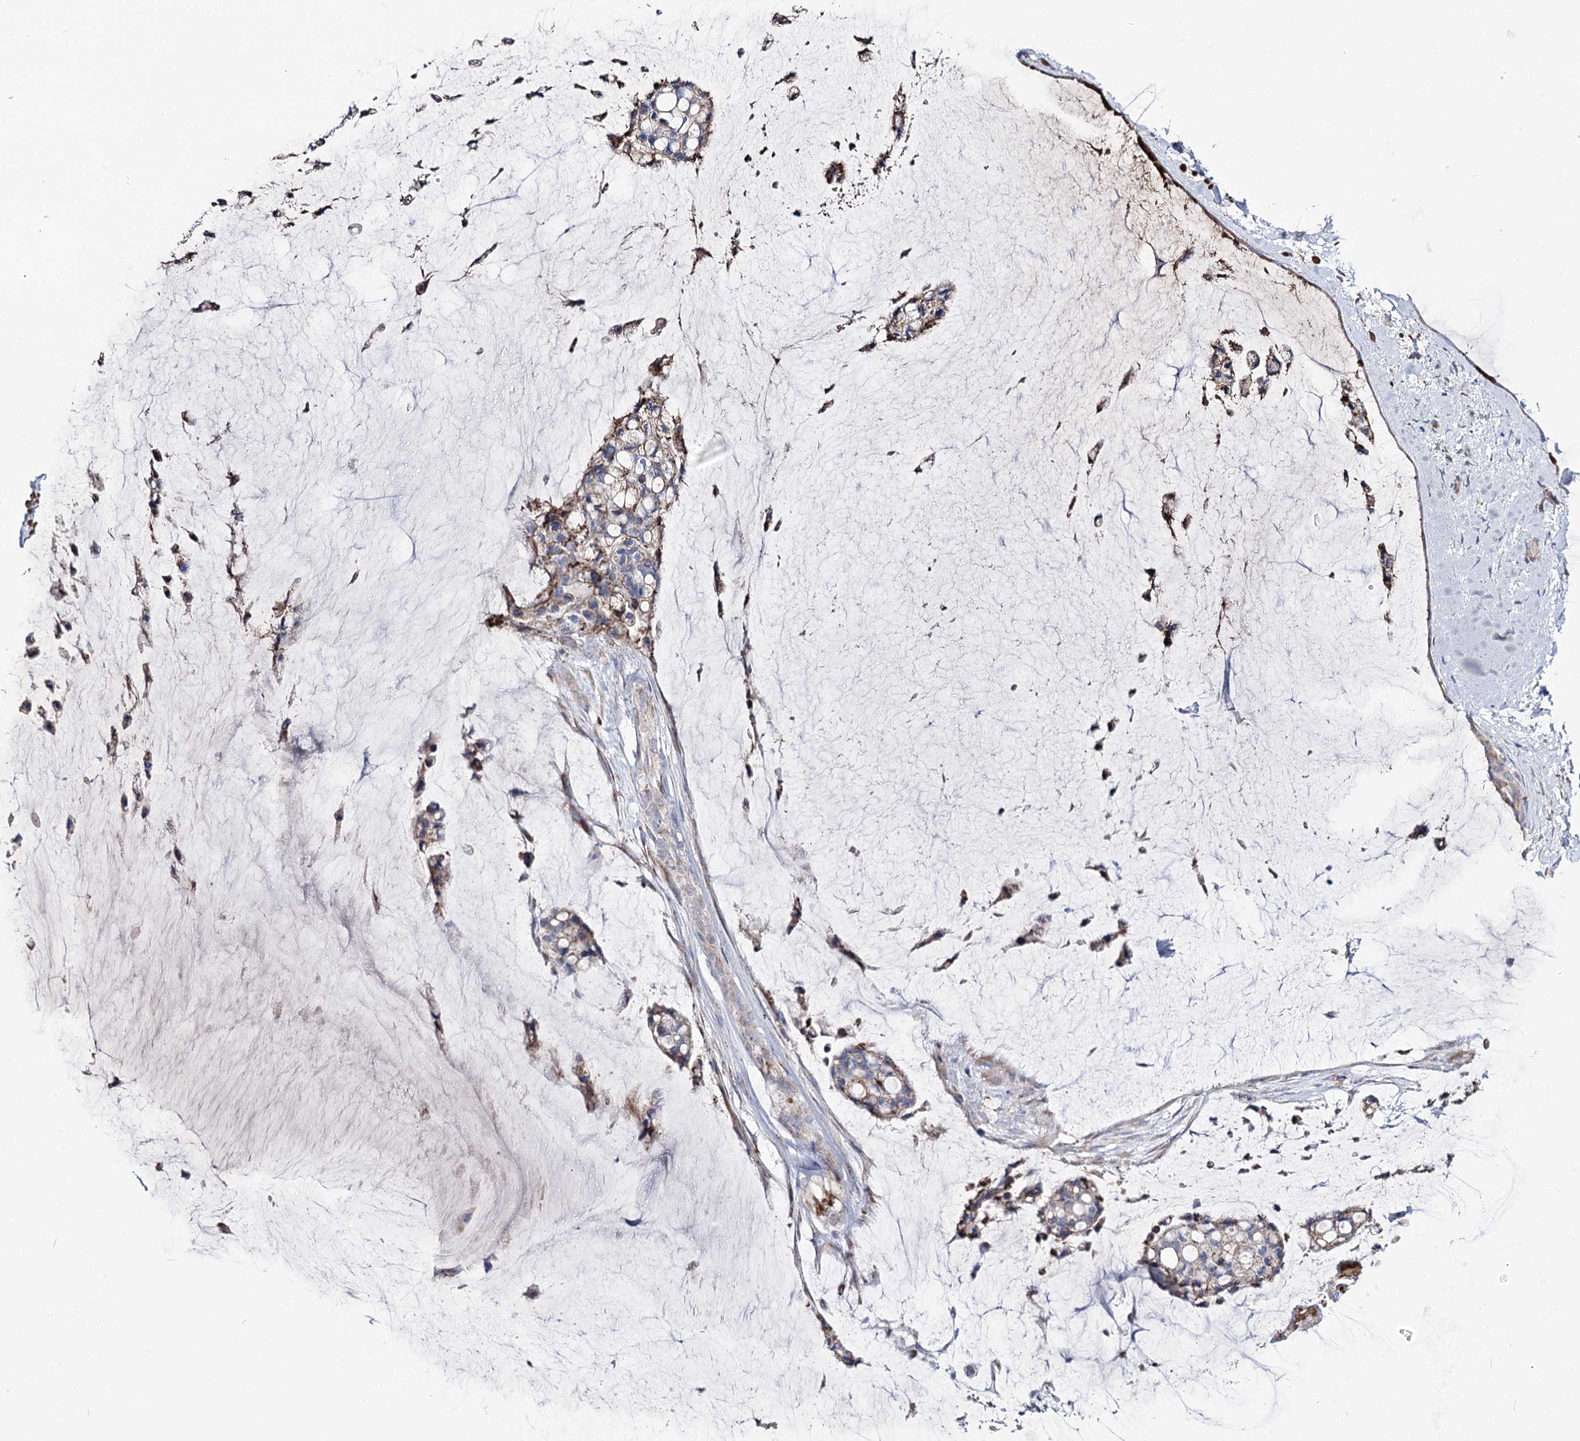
{"staining": {"intensity": "moderate", "quantity": "25%-75%", "location": "cytoplasmic/membranous"}, "tissue": "ovarian cancer", "cell_type": "Tumor cells", "image_type": "cancer", "snomed": [{"axis": "morphology", "description": "Cystadenocarcinoma, mucinous, NOS"}, {"axis": "topography", "description": "Ovary"}], "caption": "Immunohistochemistry (IHC) photomicrograph of ovarian cancer (mucinous cystadenocarcinoma) stained for a protein (brown), which demonstrates medium levels of moderate cytoplasmic/membranous positivity in about 25%-75% of tumor cells.", "gene": "OSBPL5", "patient": {"sex": "female", "age": 39}}